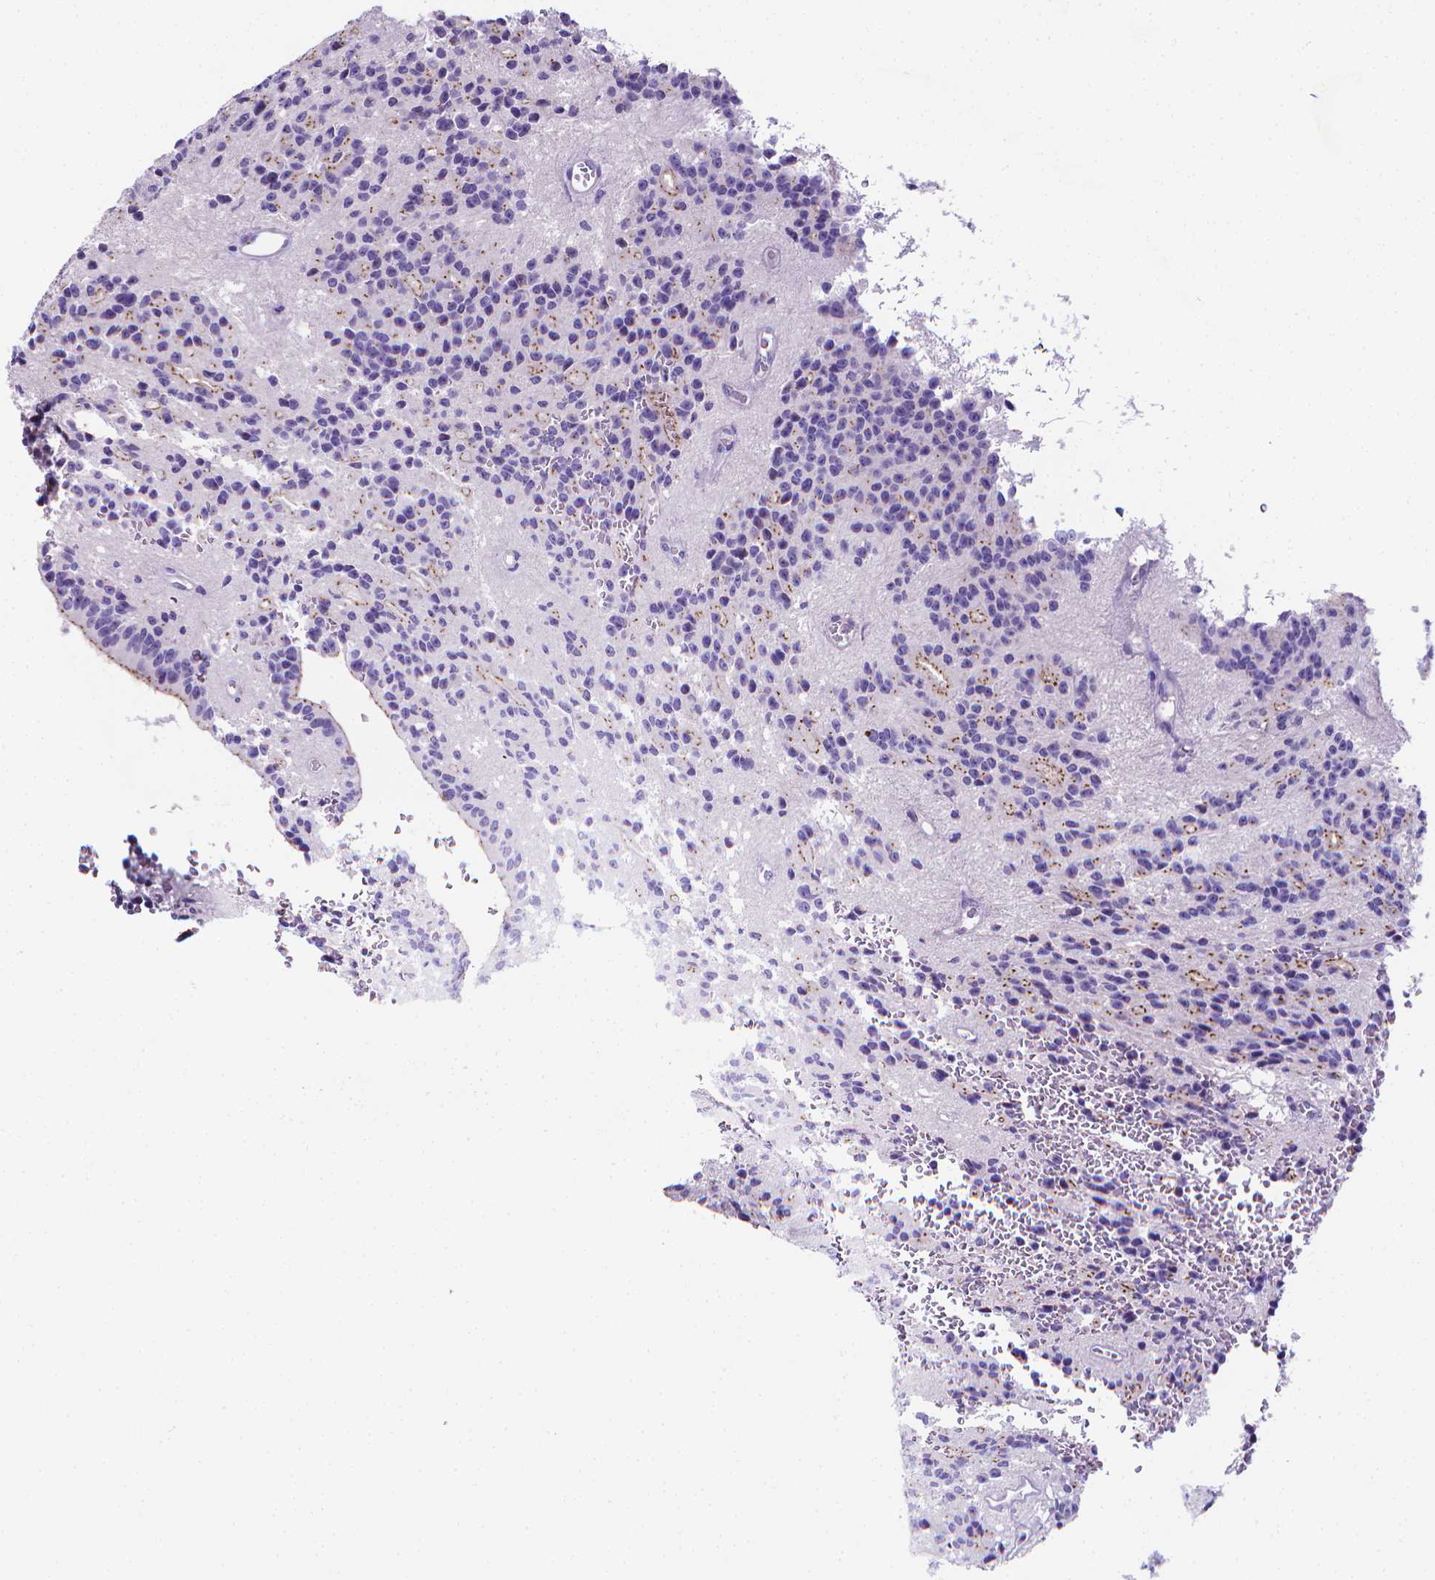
{"staining": {"intensity": "negative", "quantity": "none", "location": "none"}, "tissue": "glioma", "cell_type": "Tumor cells", "image_type": "cancer", "snomed": [{"axis": "morphology", "description": "Glioma, malignant, Low grade"}, {"axis": "topography", "description": "Brain"}], "caption": "This is an immunohistochemistry micrograph of glioma. There is no expression in tumor cells.", "gene": "LRRC73", "patient": {"sex": "male", "age": 31}}